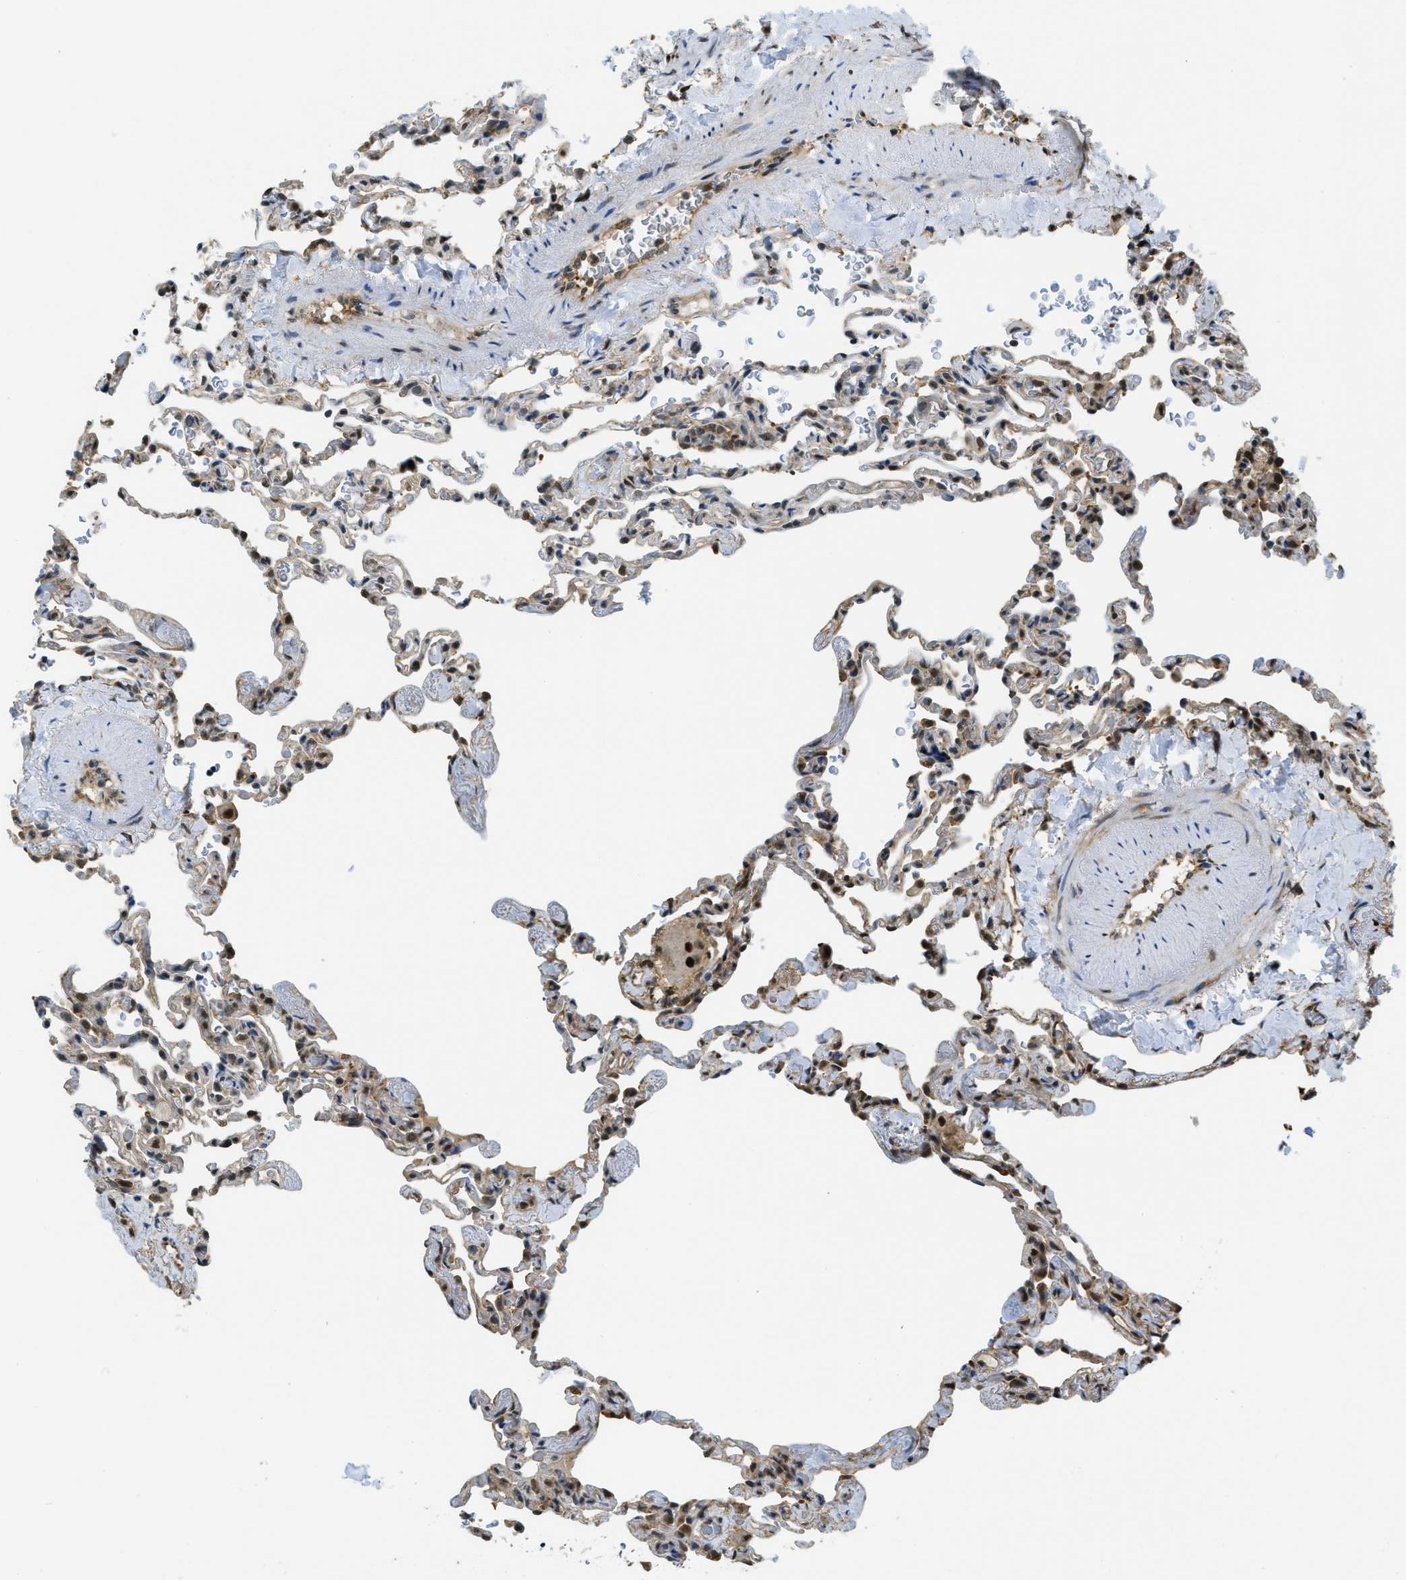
{"staining": {"intensity": "moderate", "quantity": "25%-75%", "location": "nuclear"}, "tissue": "lung", "cell_type": "Alveolar cells", "image_type": "normal", "snomed": [{"axis": "morphology", "description": "Normal tissue, NOS"}, {"axis": "topography", "description": "Lung"}], "caption": "Moderate nuclear expression is present in about 25%-75% of alveolar cells in benign lung. (brown staining indicates protein expression, while blue staining denotes nuclei).", "gene": "PSMC5", "patient": {"sex": "male", "age": 59}}